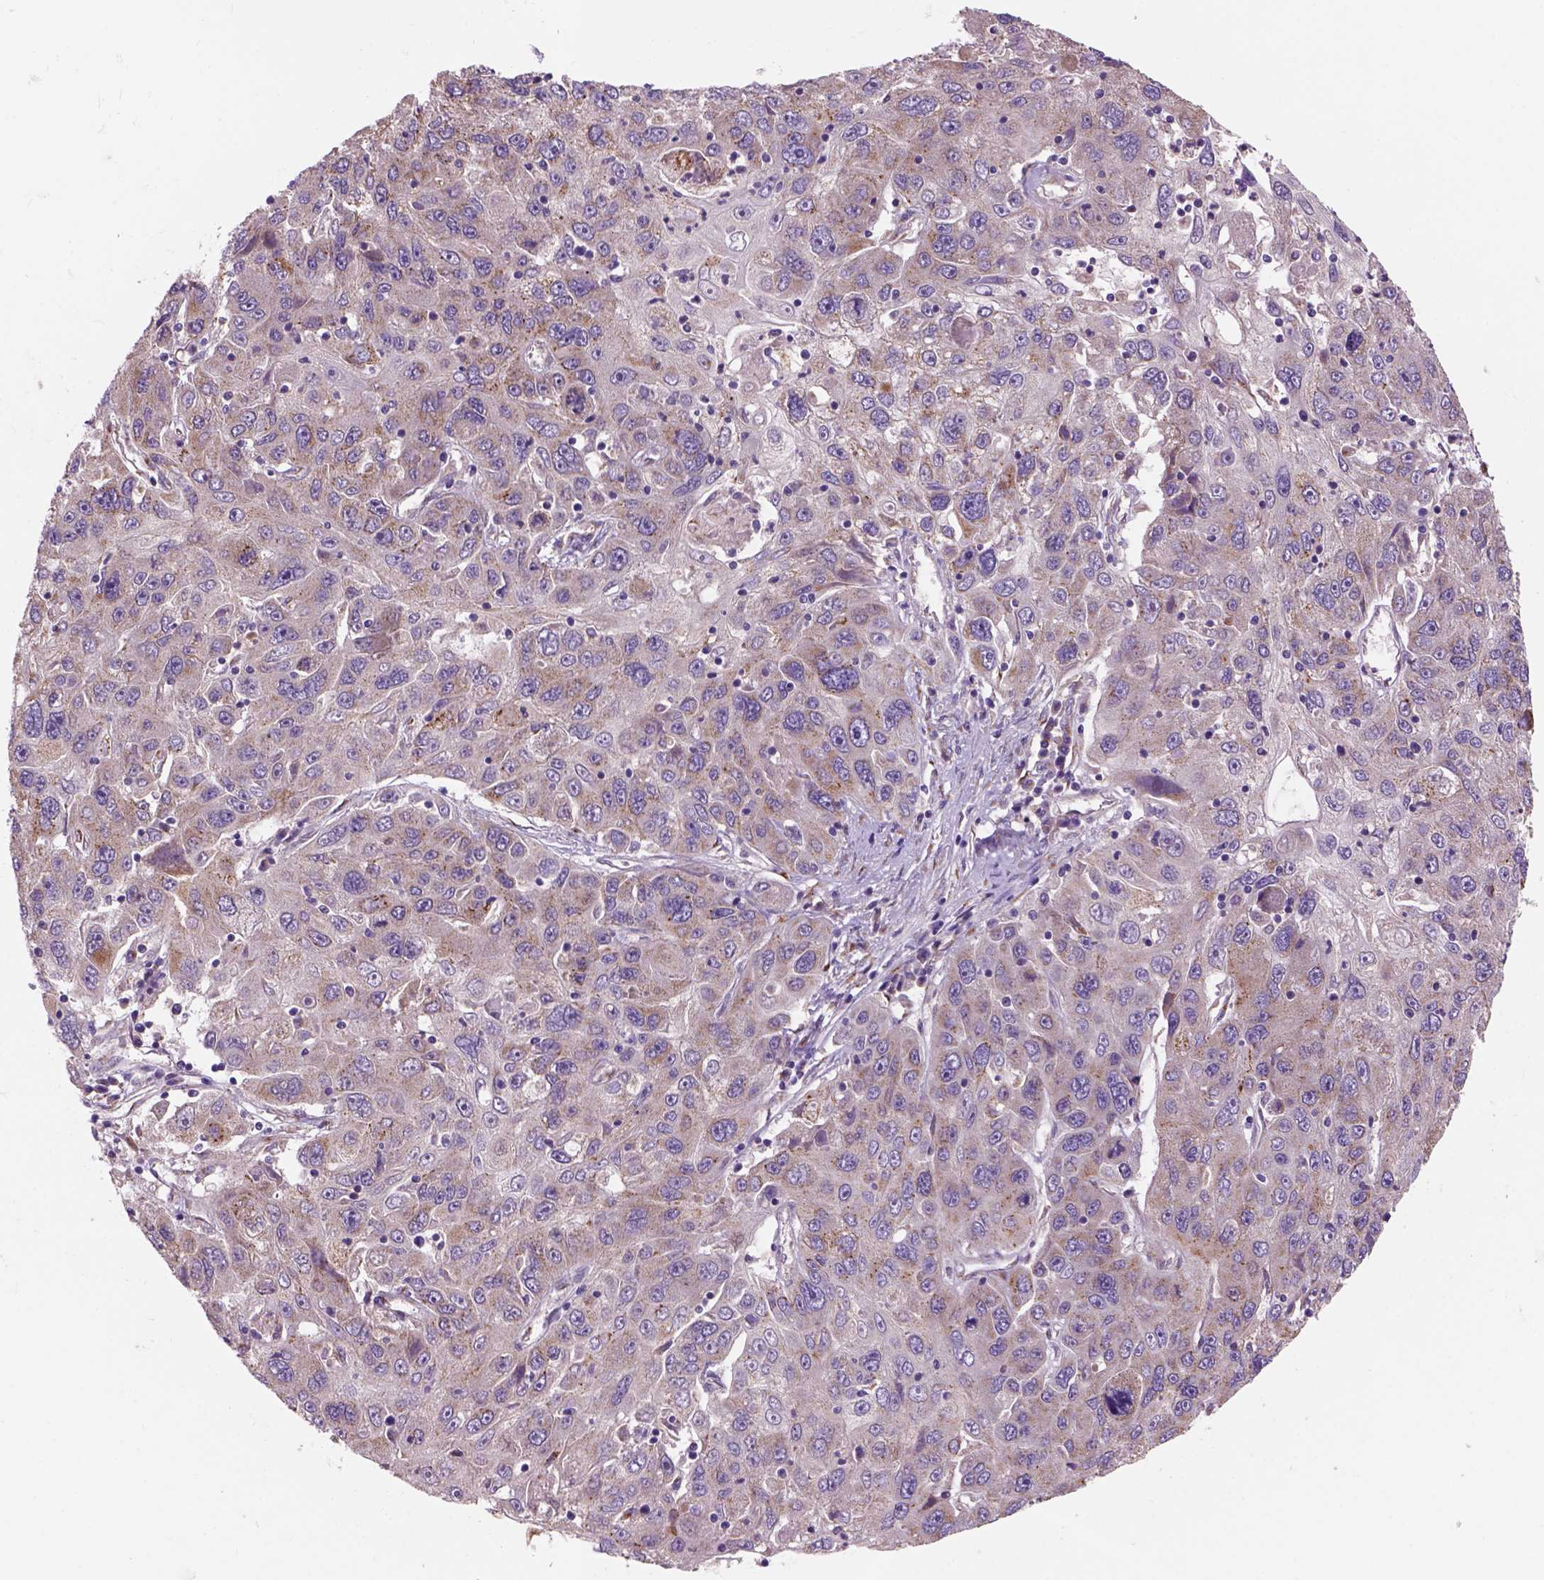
{"staining": {"intensity": "moderate", "quantity": "<25%", "location": "cytoplasmic/membranous"}, "tissue": "stomach cancer", "cell_type": "Tumor cells", "image_type": "cancer", "snomed": [{"axis": "morphology", "description": "Adenocarcinoma, NOS"}, {"axis": "topography", "description": "Stomach"}], "caption": "Stomach cancer stained with immunohistochemistry (IHC) shows moderate cytoplasmic/membranous positivity in about <25% of tumor cells. The protein is stained brown, and the nuclei are stained in blue (DAB IHC with brightfield microscopy, high magnification).", "gene": "WARS2", "patient": {"sex": "male", "age": 56}}